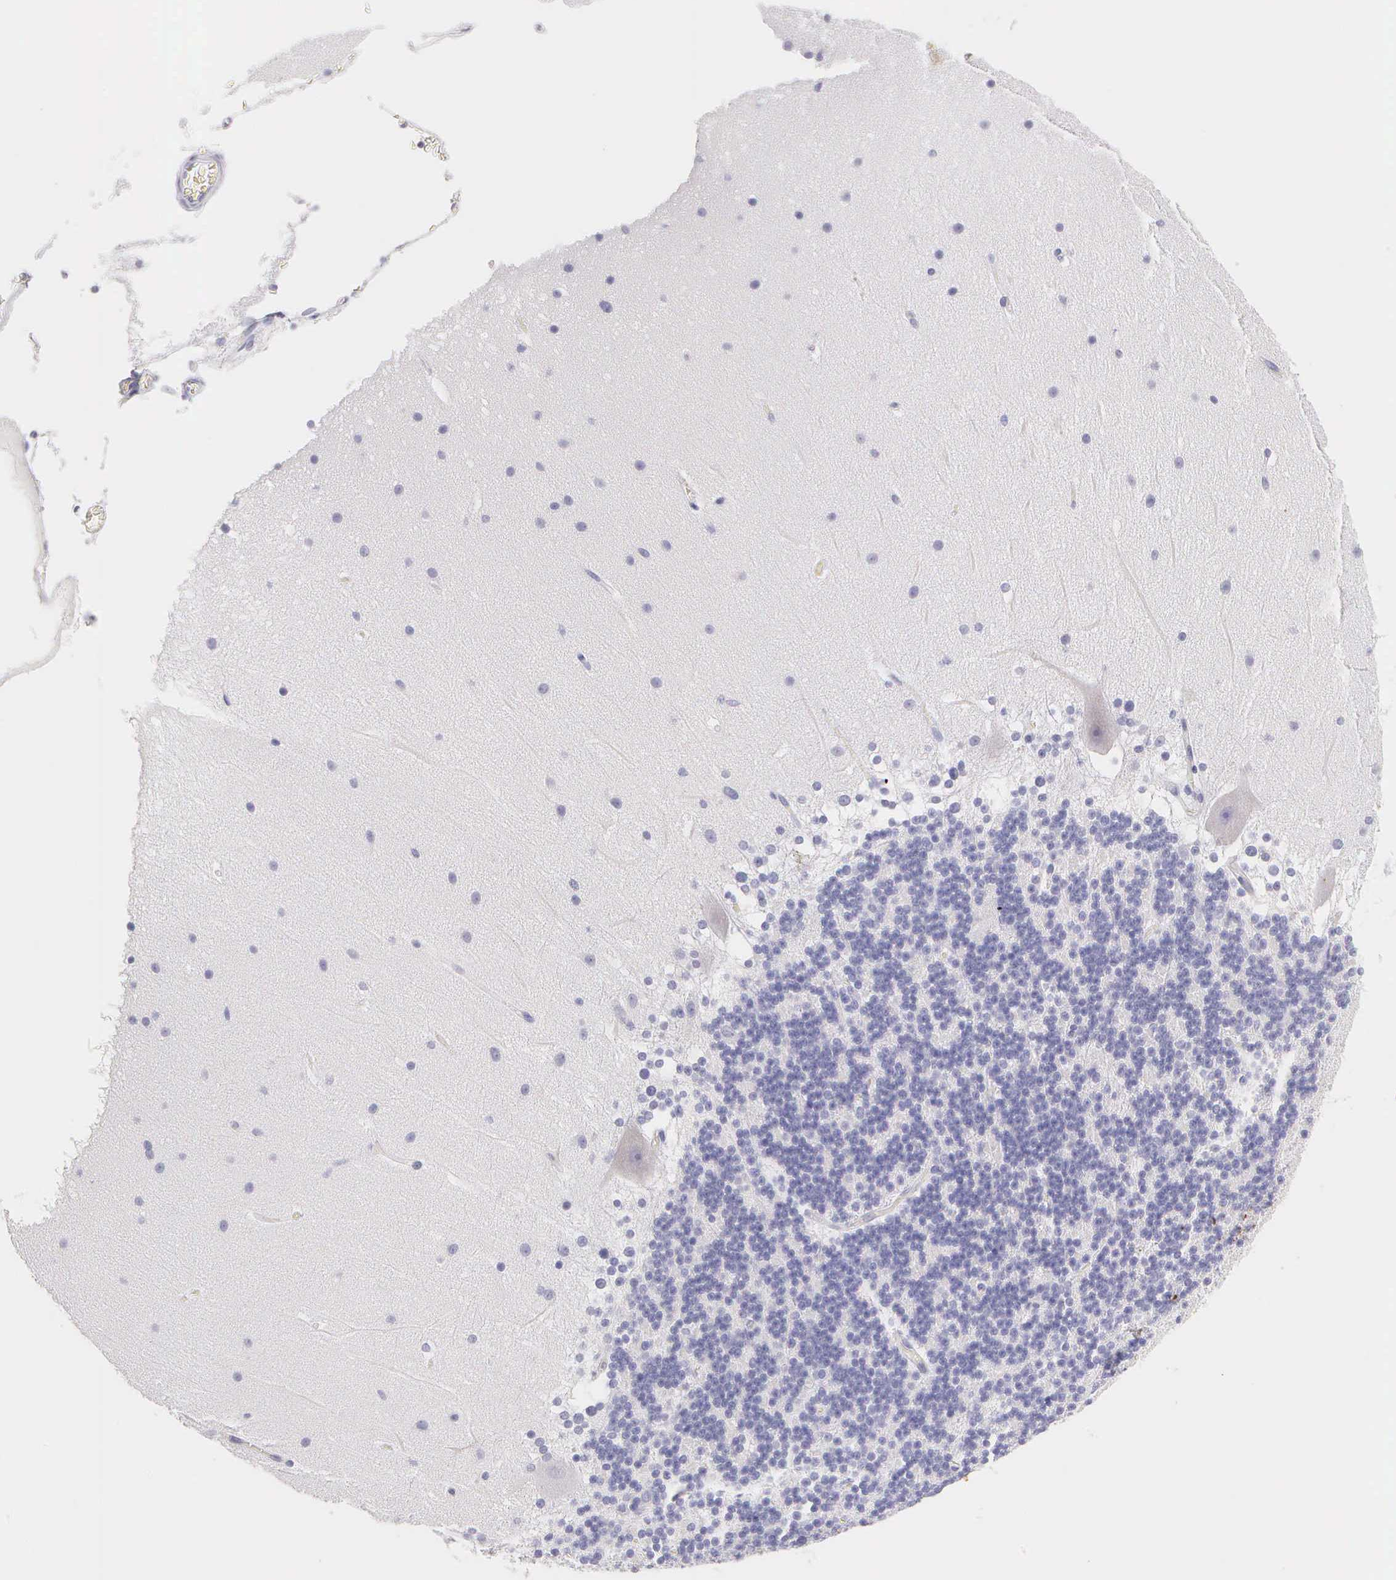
{"staining": {"intensity": "negative", "quantity": "none", "location": "none"}, "tissue": "cerebellum", "cell_type": "Cells in granular layer", "image_type": "normal", "snomed": [{"axis": "morphology", "description": "Normal tissue, NOS"}, {"axis": "topography", "description": "Cerebellum"}], "caption": "Immunohistochemistry micrograph of benign human cerebellum stained for a protein (brown), which shows no positivity in cells in granular layer.", "gene": "KRT17", "patient": {"sex": "female", "age": 19}}